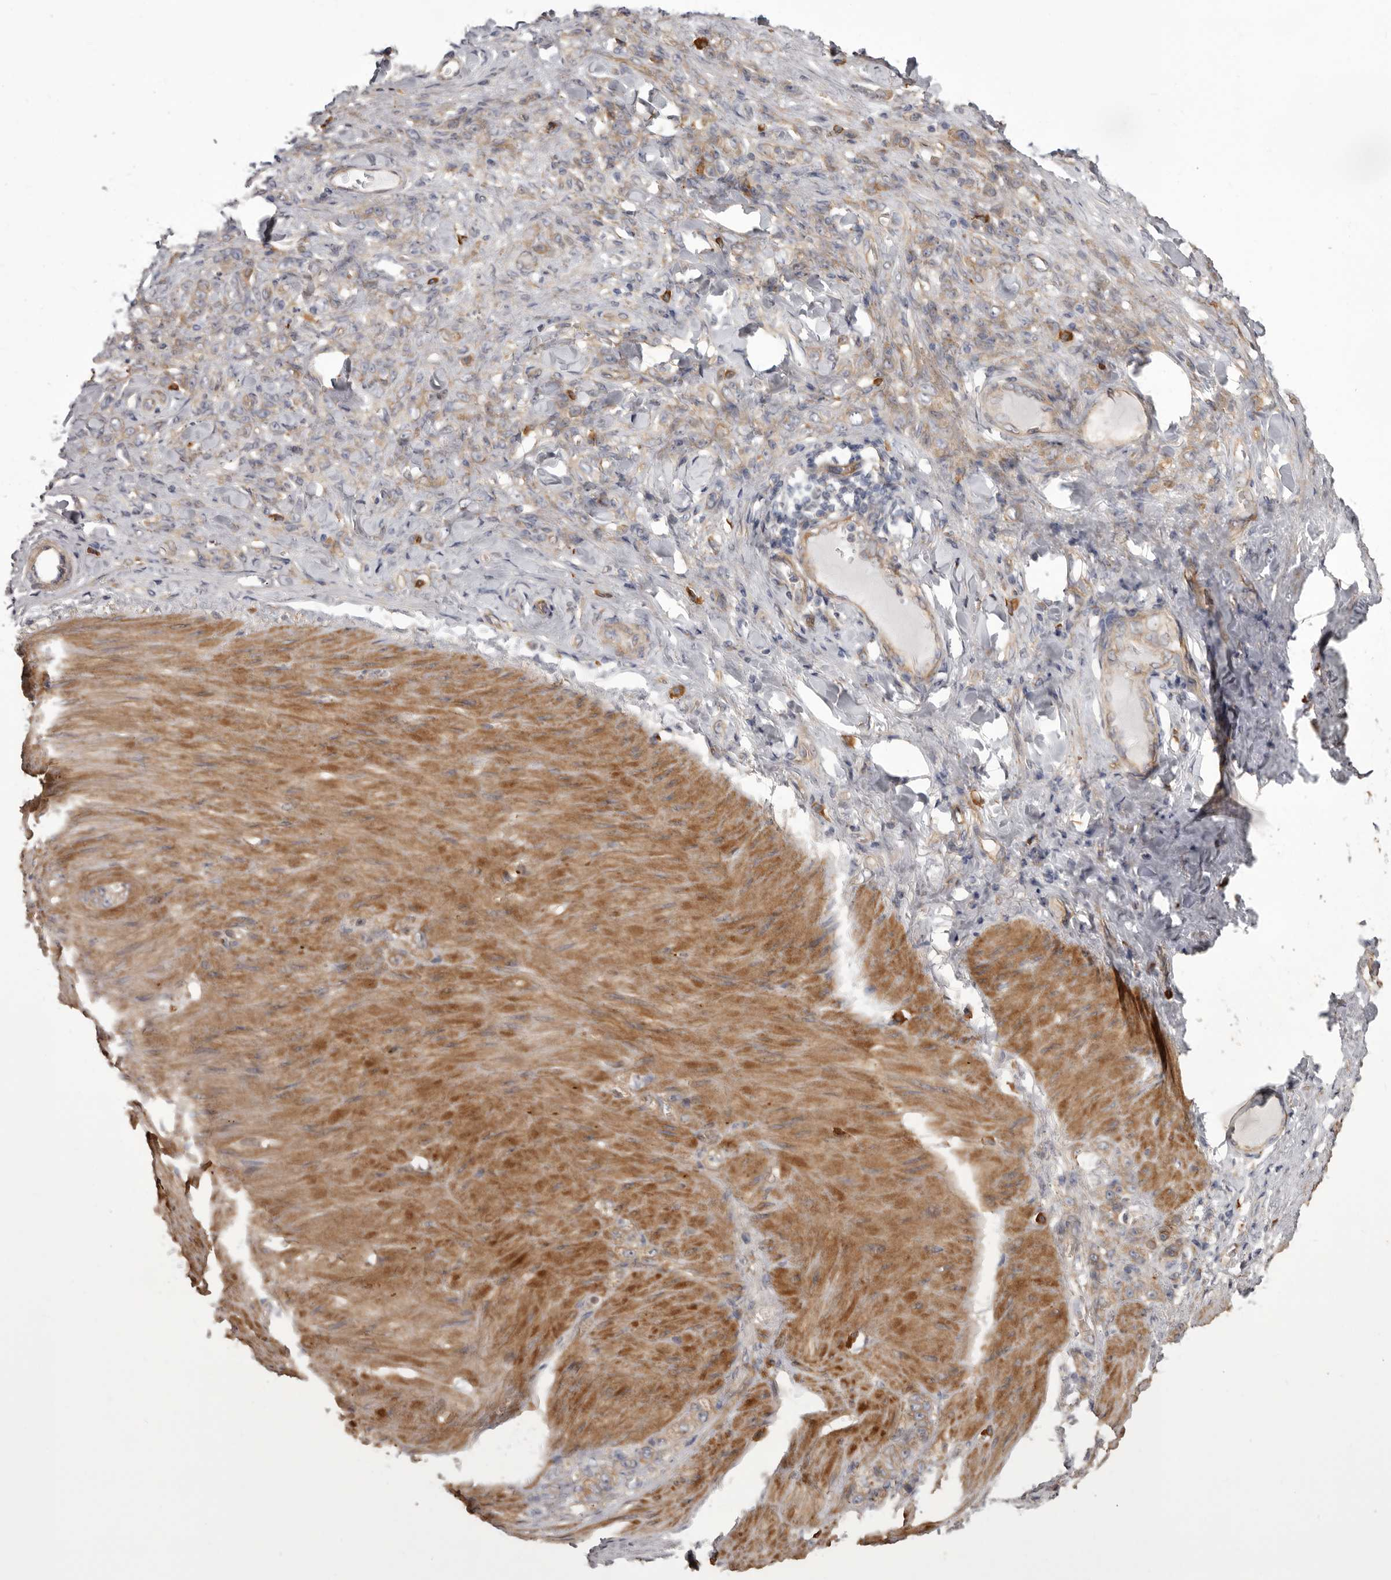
{"staining": {"intensity": "weak", "quantity": "25%-75%", "location": "cytoplasmic/membranous"}, "tissue": "stomach cancer", "cell_type": "Tumor cells", "image_type": "cancer", "snomed": [{"axis": "morphology", "description": "Normal tissue, NOS"}, {"axis": "morphology", "description": "Adenocarcinoma, NOS"}, {"axis": "topography", "description": "Stomach"}], "caption": "Immunohistochemistry (IHC) staining of stomach cancer (adenocarcinoma), which exhibits low levels of weak cytoplasmic/membranous expression in about 25%-75% of tumor cells indicating weak cytoplasmic/membranous protein staining. The staining was performed using DAB (3,3'-diaminobenzidine) (brown) for protein detection and nuclei were counterstained in hematoxylin (blue).", "gene": "ENAH", "patient": {"sex": "male", "age": 82}}